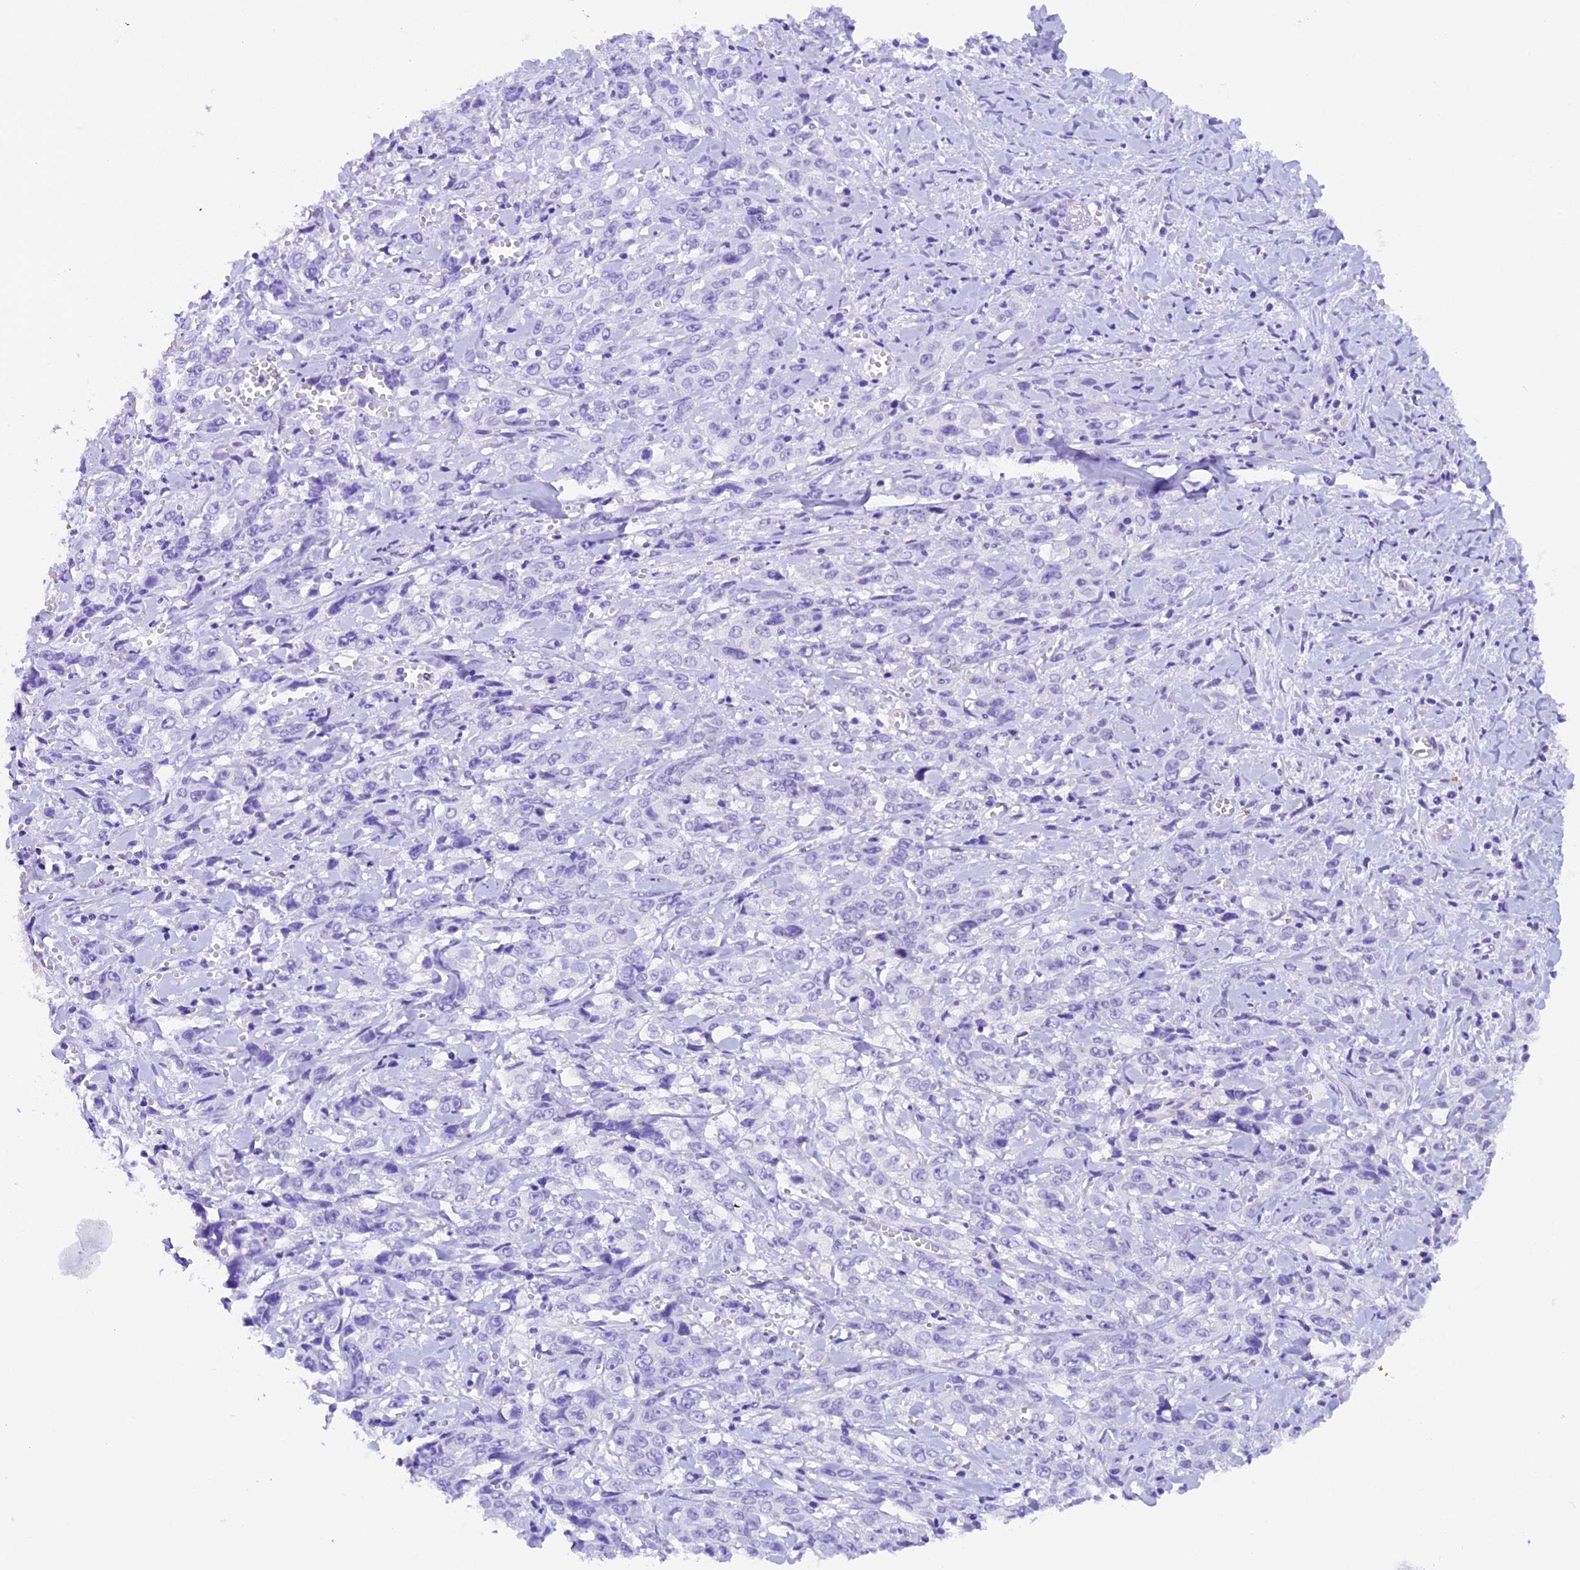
{"staining": {"intensity": "negative", "quantity": "none", "location": "none"}, "tissue": "stomach cancer", "cell_type": "Tumor cells", "image_type": "cancer", "snomed": [{"axis": "morphology", "description": "Adenocarcinoma, NOS"}, {"axis": "topography", "description": "Stomach, upper"}], "caption": "A photomicrograph of stomach adenocarcinoma stained for a protein demonstrates no brown staining in tumor cells.", "gene": "NCK2", "patient": {"sex": "male", "age": 62}}